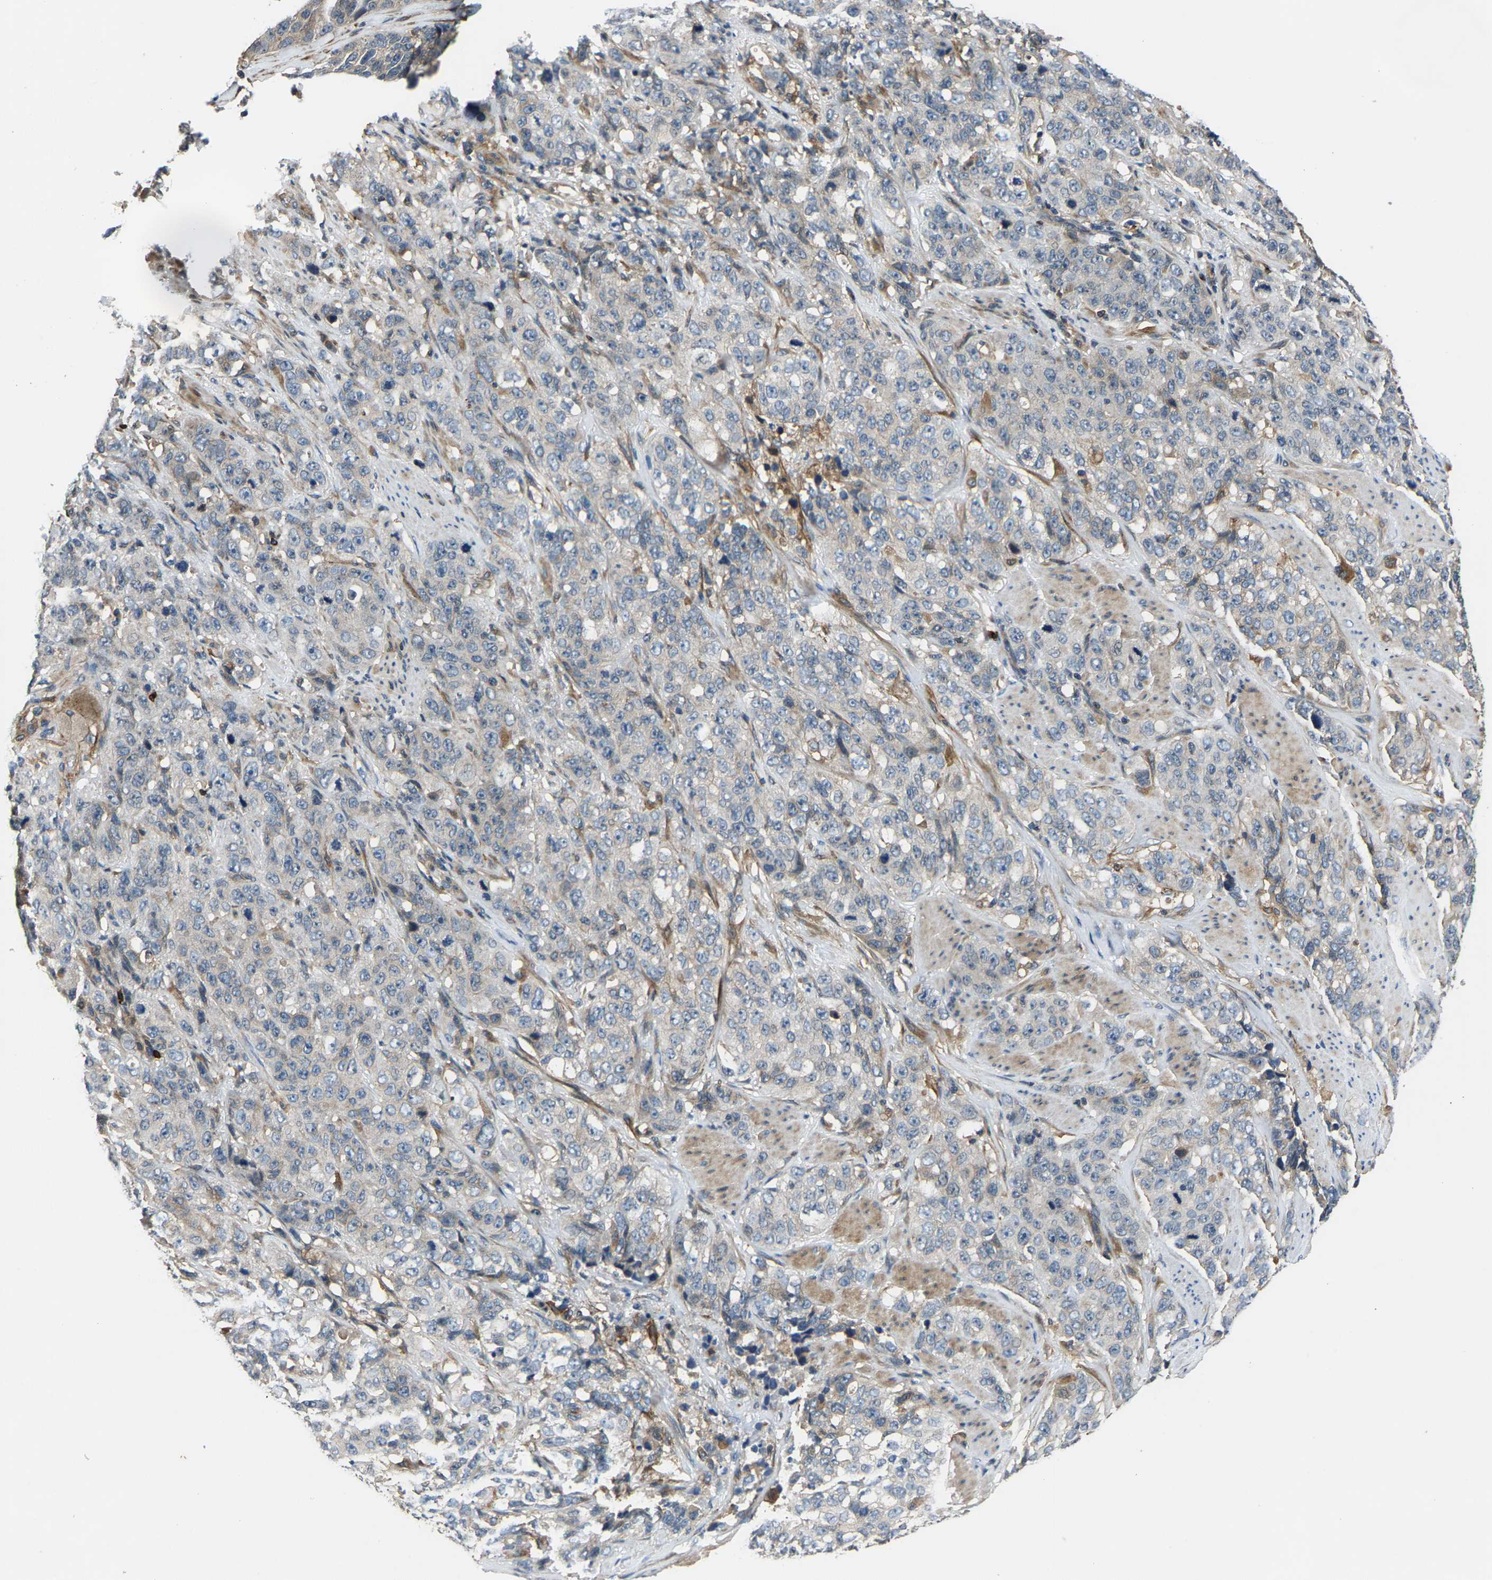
{"staining": {"intensity": "negative", "quantity": "none", "location": "none"}, "tissue": "stomach cancer", "cell_type": "Tumor cells", "image_type": "cancer", "snomed": [{"axis": "morphology", "description": "Adenocarcinoma, NOS"}, {"axis": "topography", "description": "Stomach"}], "caption": "IHC micrograph of stomach adenocarcinoma stained for a protein (brown), which exhibits no staining in tumor cells. Brightfield microscopy of immunohistochemistry (IHC) stained with DAB (3,3'-diaminobenzidine) (brown) and hematoxylin (blue), captured at high magnification.", "gene": "AGBL3", "patient": {"sex": "male", "age": 48}}